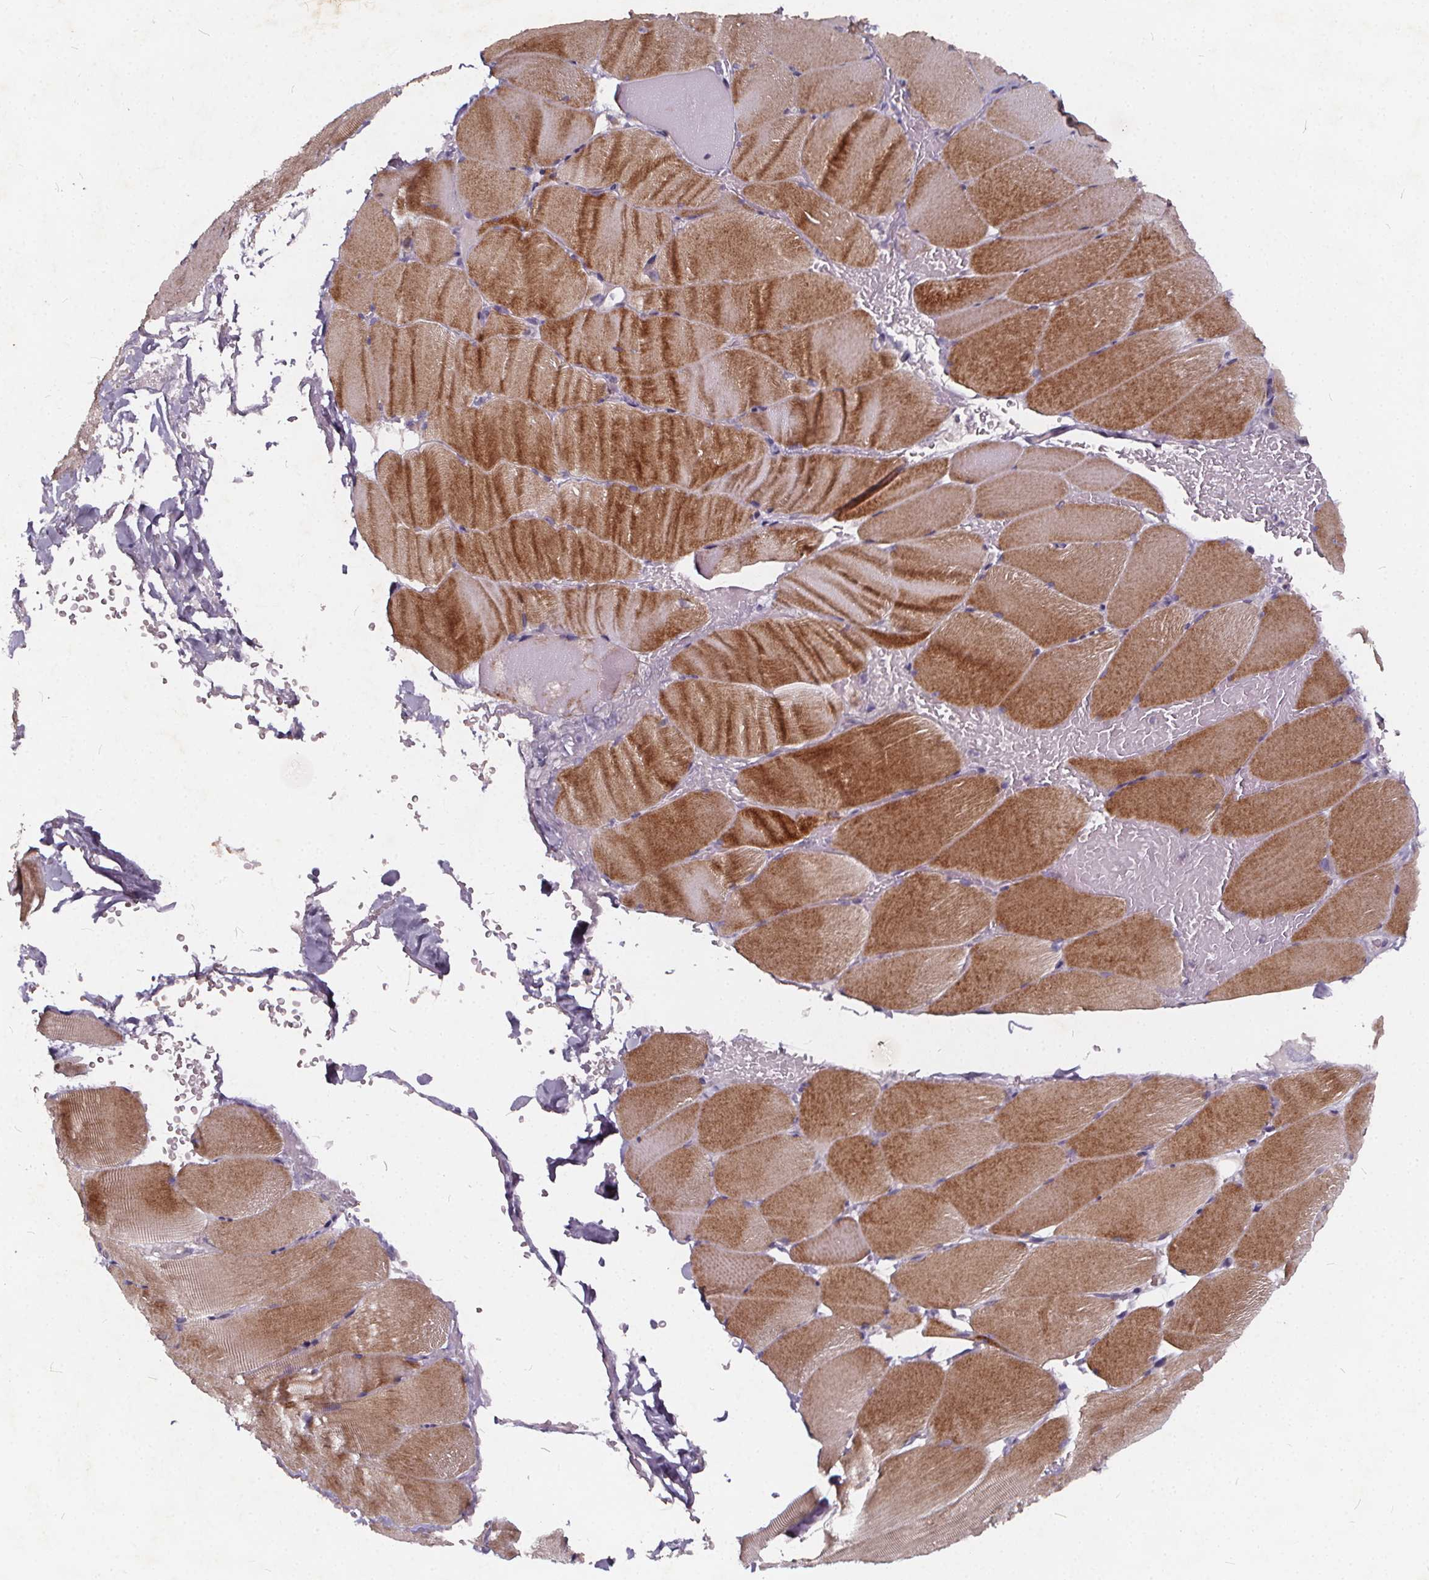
{"staining": {"intensity": "moderate", "quantity": "25%-75%", "location": "cytoplasmic/membranous"}, "tissue": "skeletal muscle", "cell_type": "Myocytes", "image_type": "normal", "snomed": [{"axis": "morphology", "description": "Normal tissue, NOS"}, {"axis": "topography", "description": "Skeletal muscle"}], "caption": "Immunohistochemical staining of normal human skeletal muscle shows medium levels of moderate cytoplasmic/membranous positivity in about 25%-75% of myocytes.", "gene": "TSPAN14", "patient": {"sex": "female", "age": 37}}